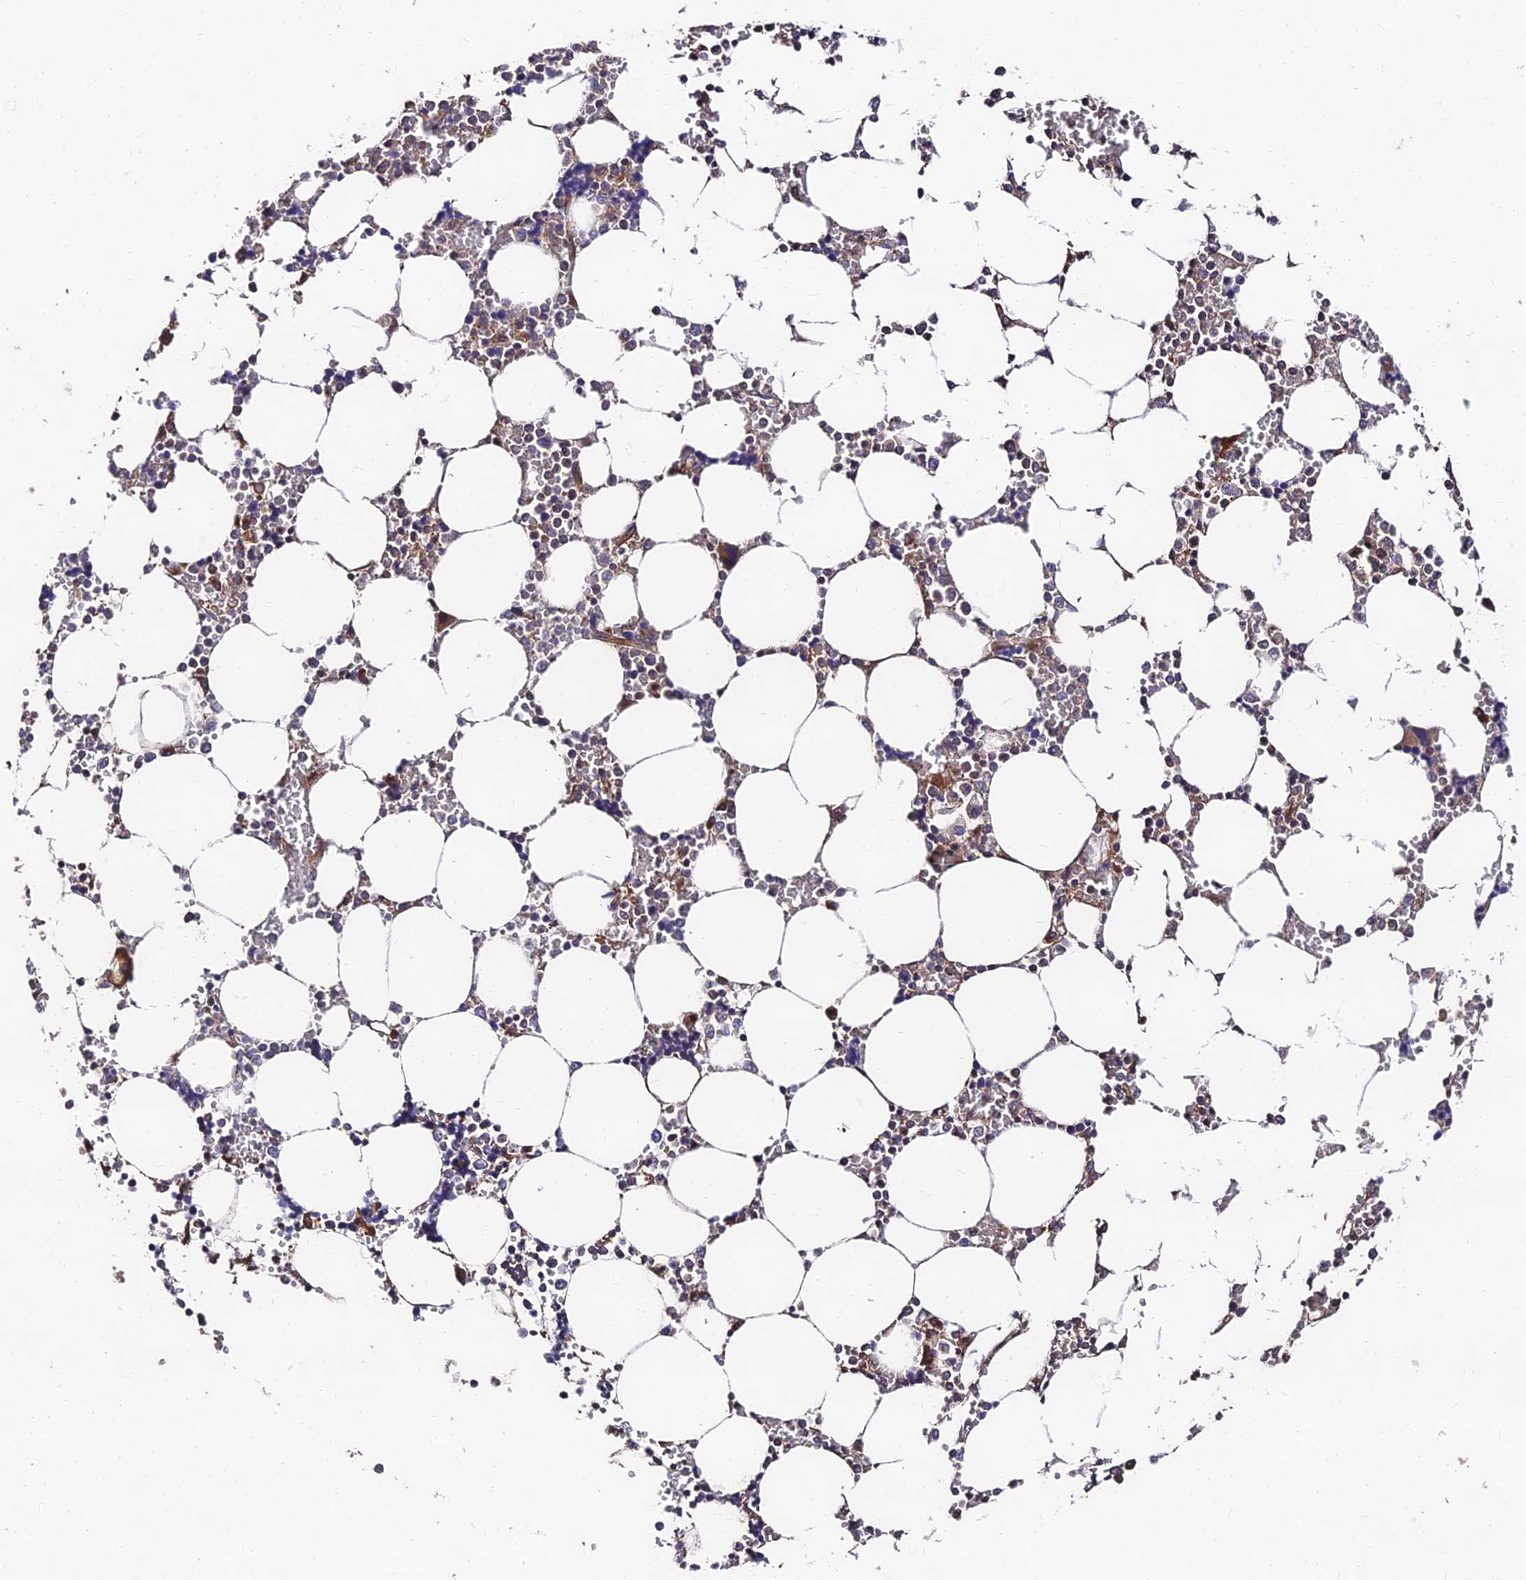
{"staining": {"intensity": "moderate", "quantity": "25%-75%", "location": "cytoplasmic/membranous"}, "tissue": "bone marrow", "cell_type": "Hematopoietic cells", "image_type": "normal", "snomed": [{"axis": "morphology", "description": "Normal tissue, NOS"}, {"axis": "topography", "description": "Bone marrow"}], "caption": "There is medium levels of moderate cytoplasmic/membranous positivity in hematopoietic cells of unremarkable bone marrow, as demonstrated by immunohistochemical staining (brown color).", "gene": "MKKS", "patient": {"sex": "male", "age": 64}}